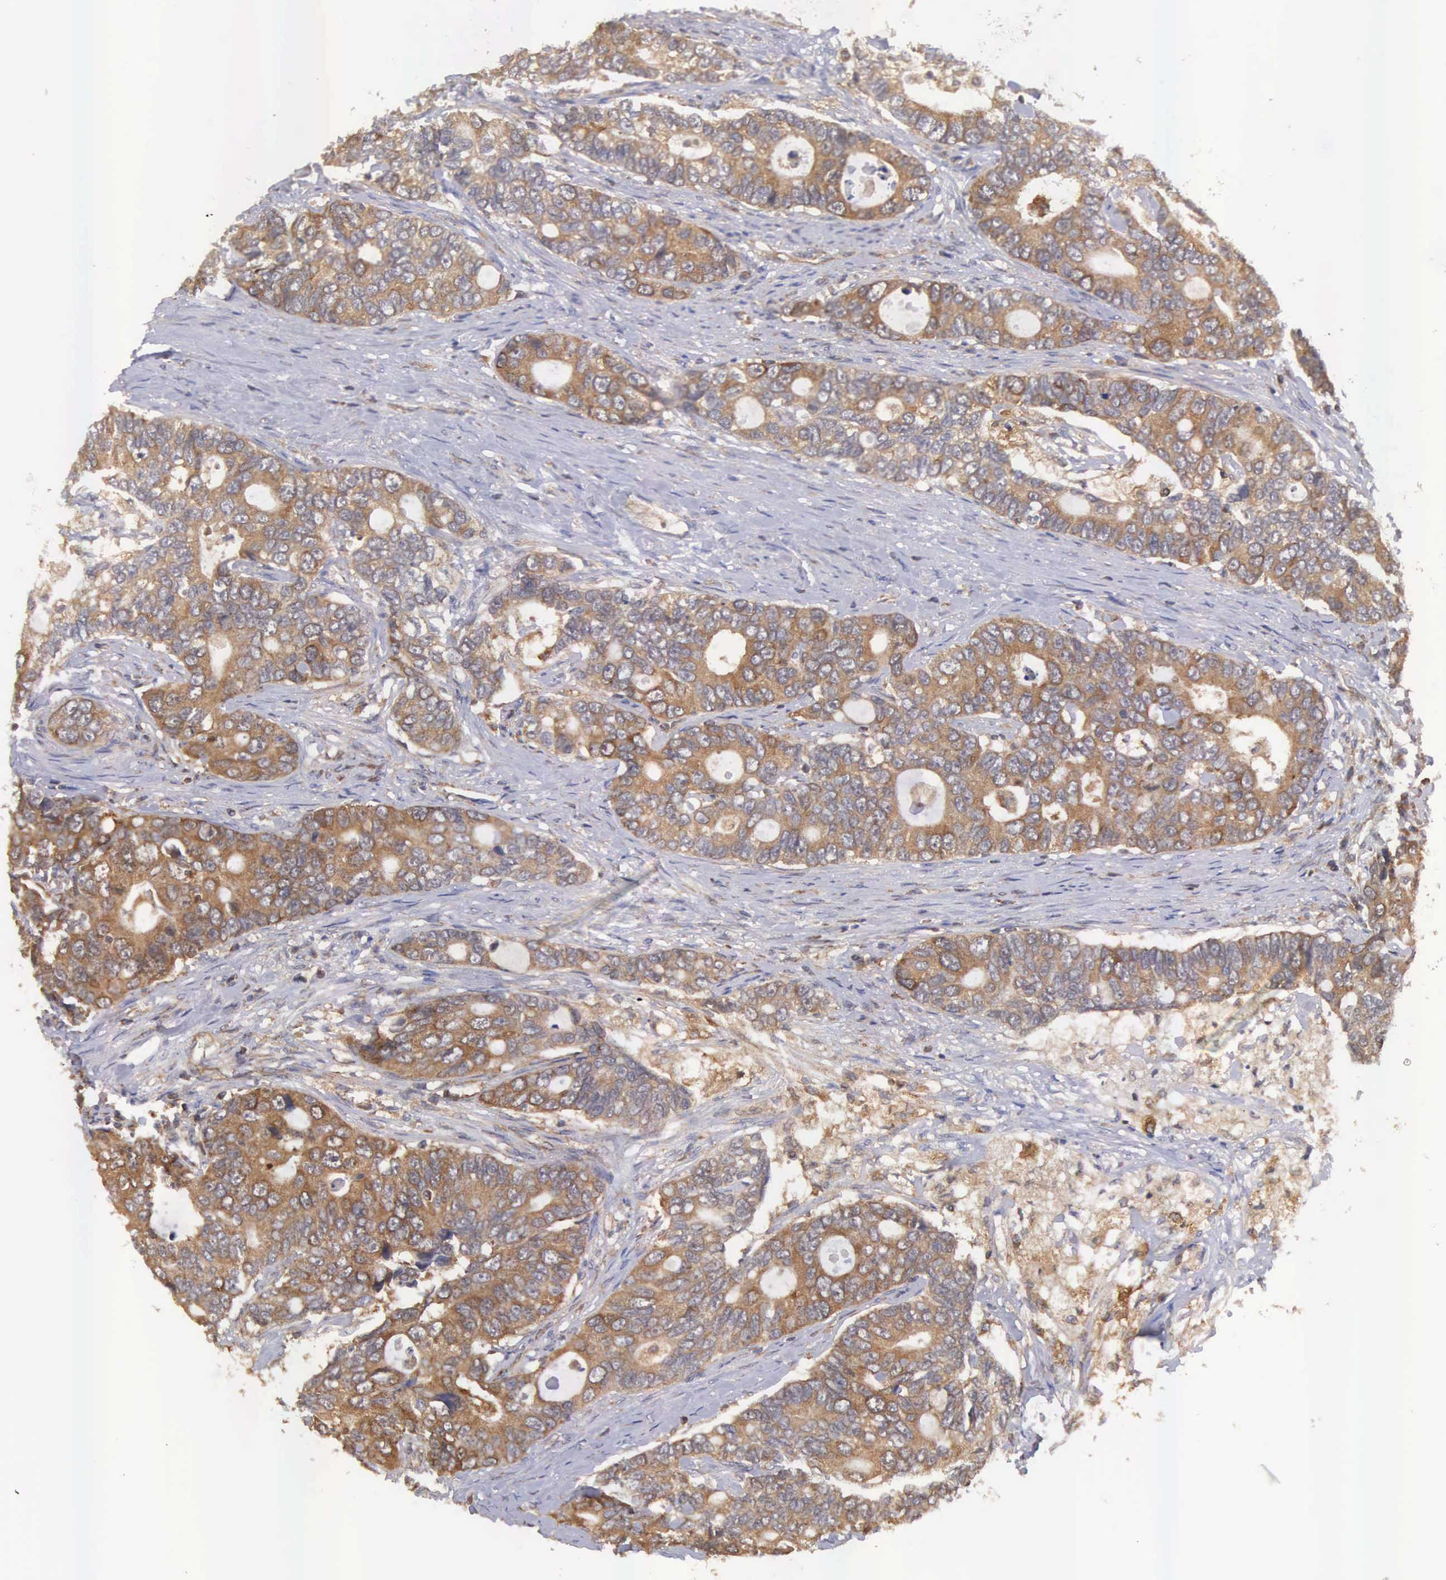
{"staining": {"intensity": "strong", "quantity": ">75%", "location": "cytoplasmic/membranous"}, "tissue": "colorectal cancer", "cell_type": "Tumor cells", "image_type": "cancer", "snomed": [{"axis": "morphology", "description": "Adenocarcinoma, NOS"}, {"axis": "topography", "description": "Rectum"}], "caption": "DAB (3,3'-diaminobenzidine) immunohistochemical staining of human colorectal adenocarcinoma reveals strong cytoplasmic/membranous protein expression in about >75% of tumor cells.", "gene": "DHRS1", "patient": {"sex": "female", "age": 67}}